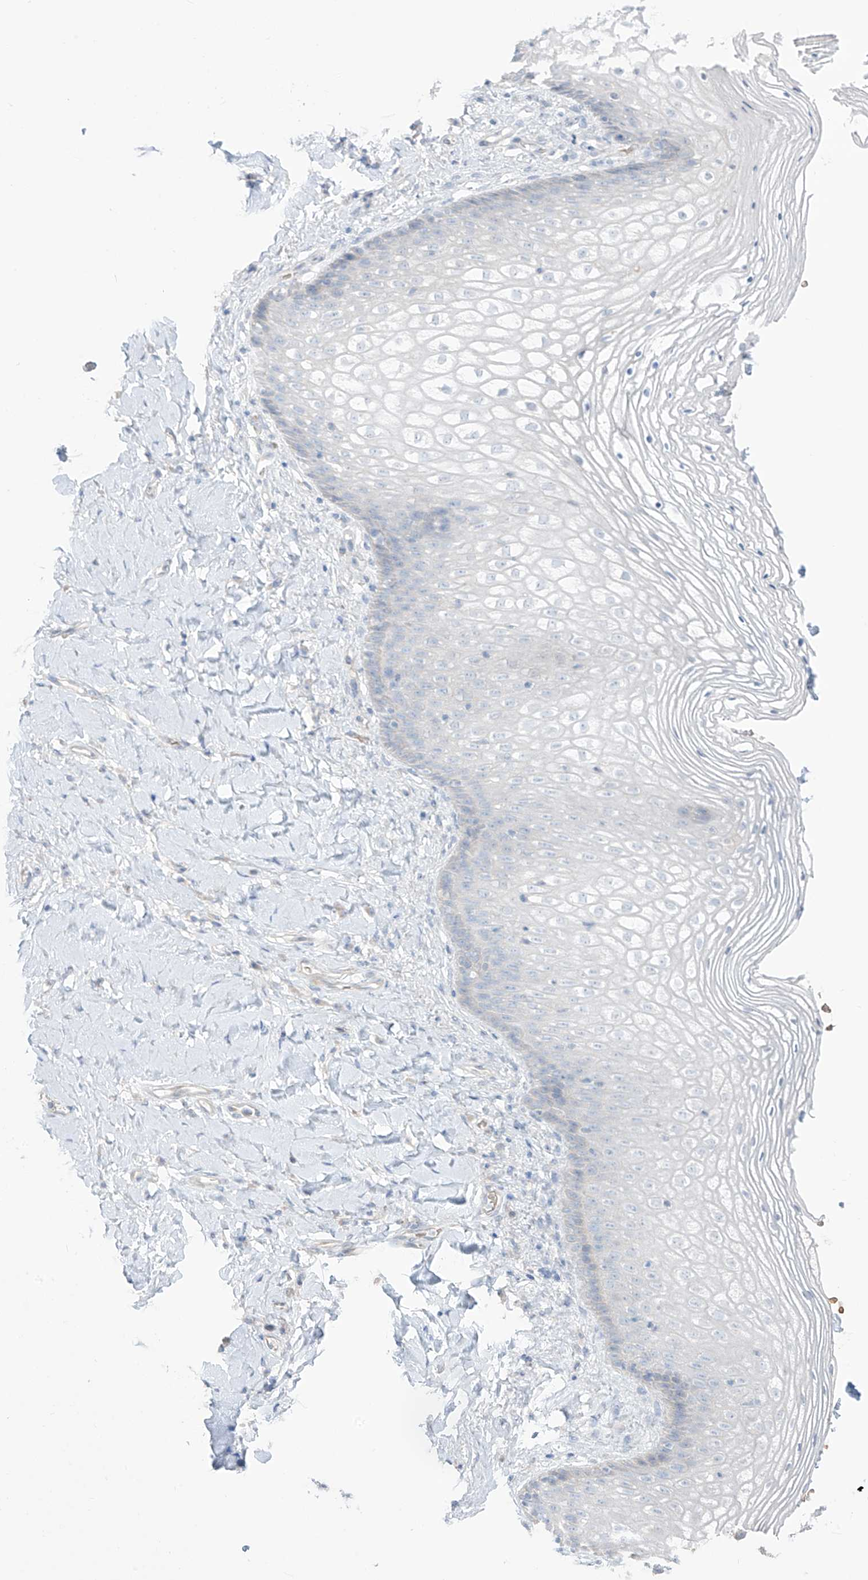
{"staining": {"intensity": "negative", "quantity": "none", "location": "none"}, "tissue": "vagina", "cell_type": "Squamous epithelial cells", "image_type": "normal", "snomed": [{"axis": "morphology", "description": "Normal tissue, NOS"}, {"axis": "topography", "description": "Vagina"}], "caption": "This is an immunohistochemistry photomicrograph of benign vagina. There is no staining in squamous epithelial cells.", "gene": "ASPRV1", "patient": {"sex": "female", "age": 60}}